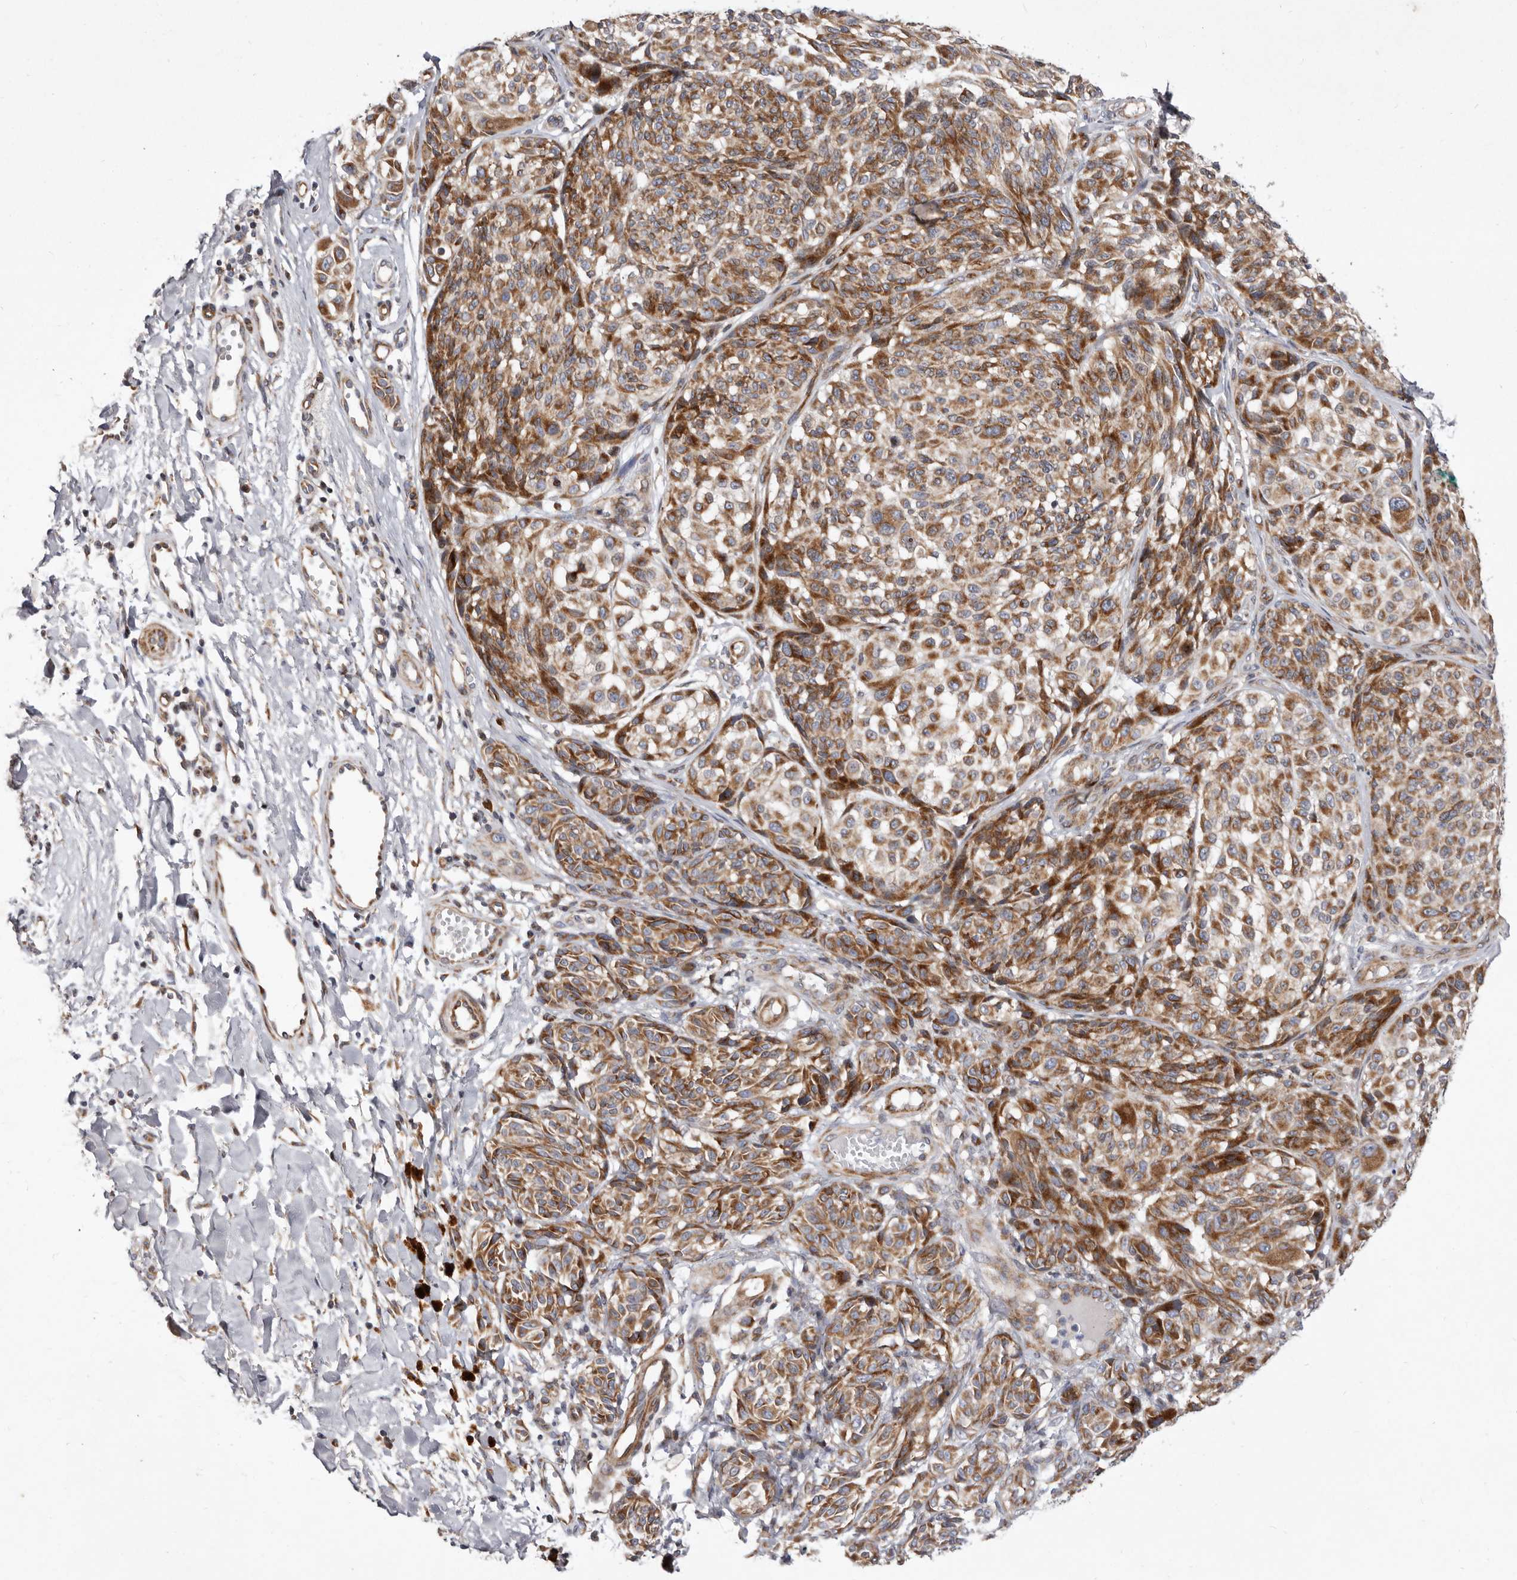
{"staining": {"intensity": "moderate", "quantity": ">75%", "location": "cytoplasmic/membranous"}, "tissue": "melanoma", "cell_type": "Tumor cells", "image_type": "cancer", "snomed": [{"axis": "morphology", "description": "Malignant melanoma, NOS"}, {"axis": "topography", "description": "Skin"}], "caption": "Immunohistochemical staining of human melanoma reveals medium levels of moderate cytoplasmic/membranous expression in approximately >75% of tumor cells.", "gene": "TIMM17B", "patient": {"sex": "male", "age": 83}}